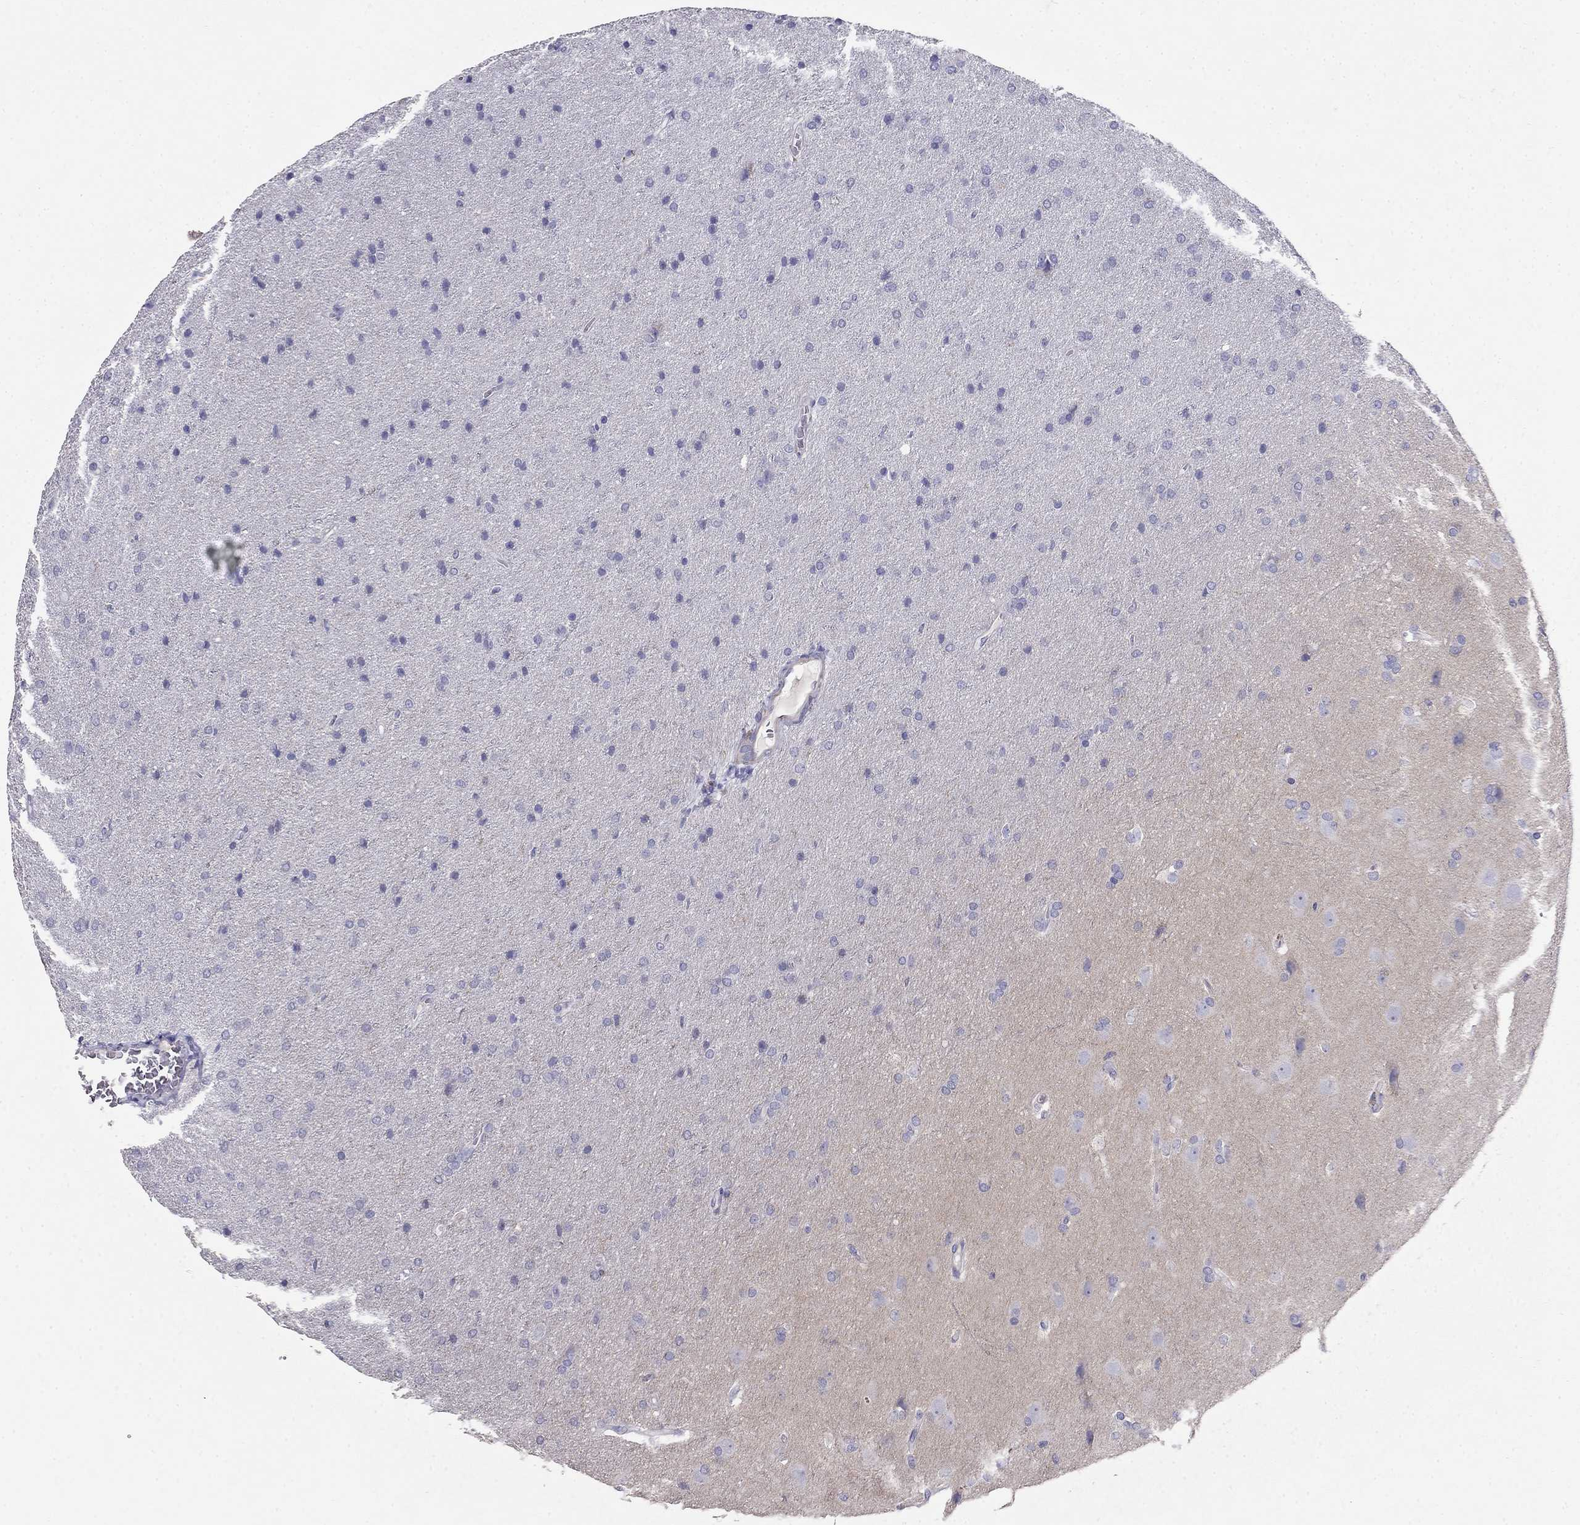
{"staining": {"intensity": "negative", "quantity": "none", "location": "none"}, "tissue": "glioma", "cell_type": "Tumor cells", "image_type": "cancer", "snomed": [{"axis": "morphology", "description": "Glioma, malignant, Low grade"}, {"axis": "topography", "description": "Brain"}], "caption": "Immunohistochemical staining of human malignant glioma (low-grade) shows no significant positivity in tumor cells.", "gene": "LY6H", "patient": {"sex": "female", "age": 32}}